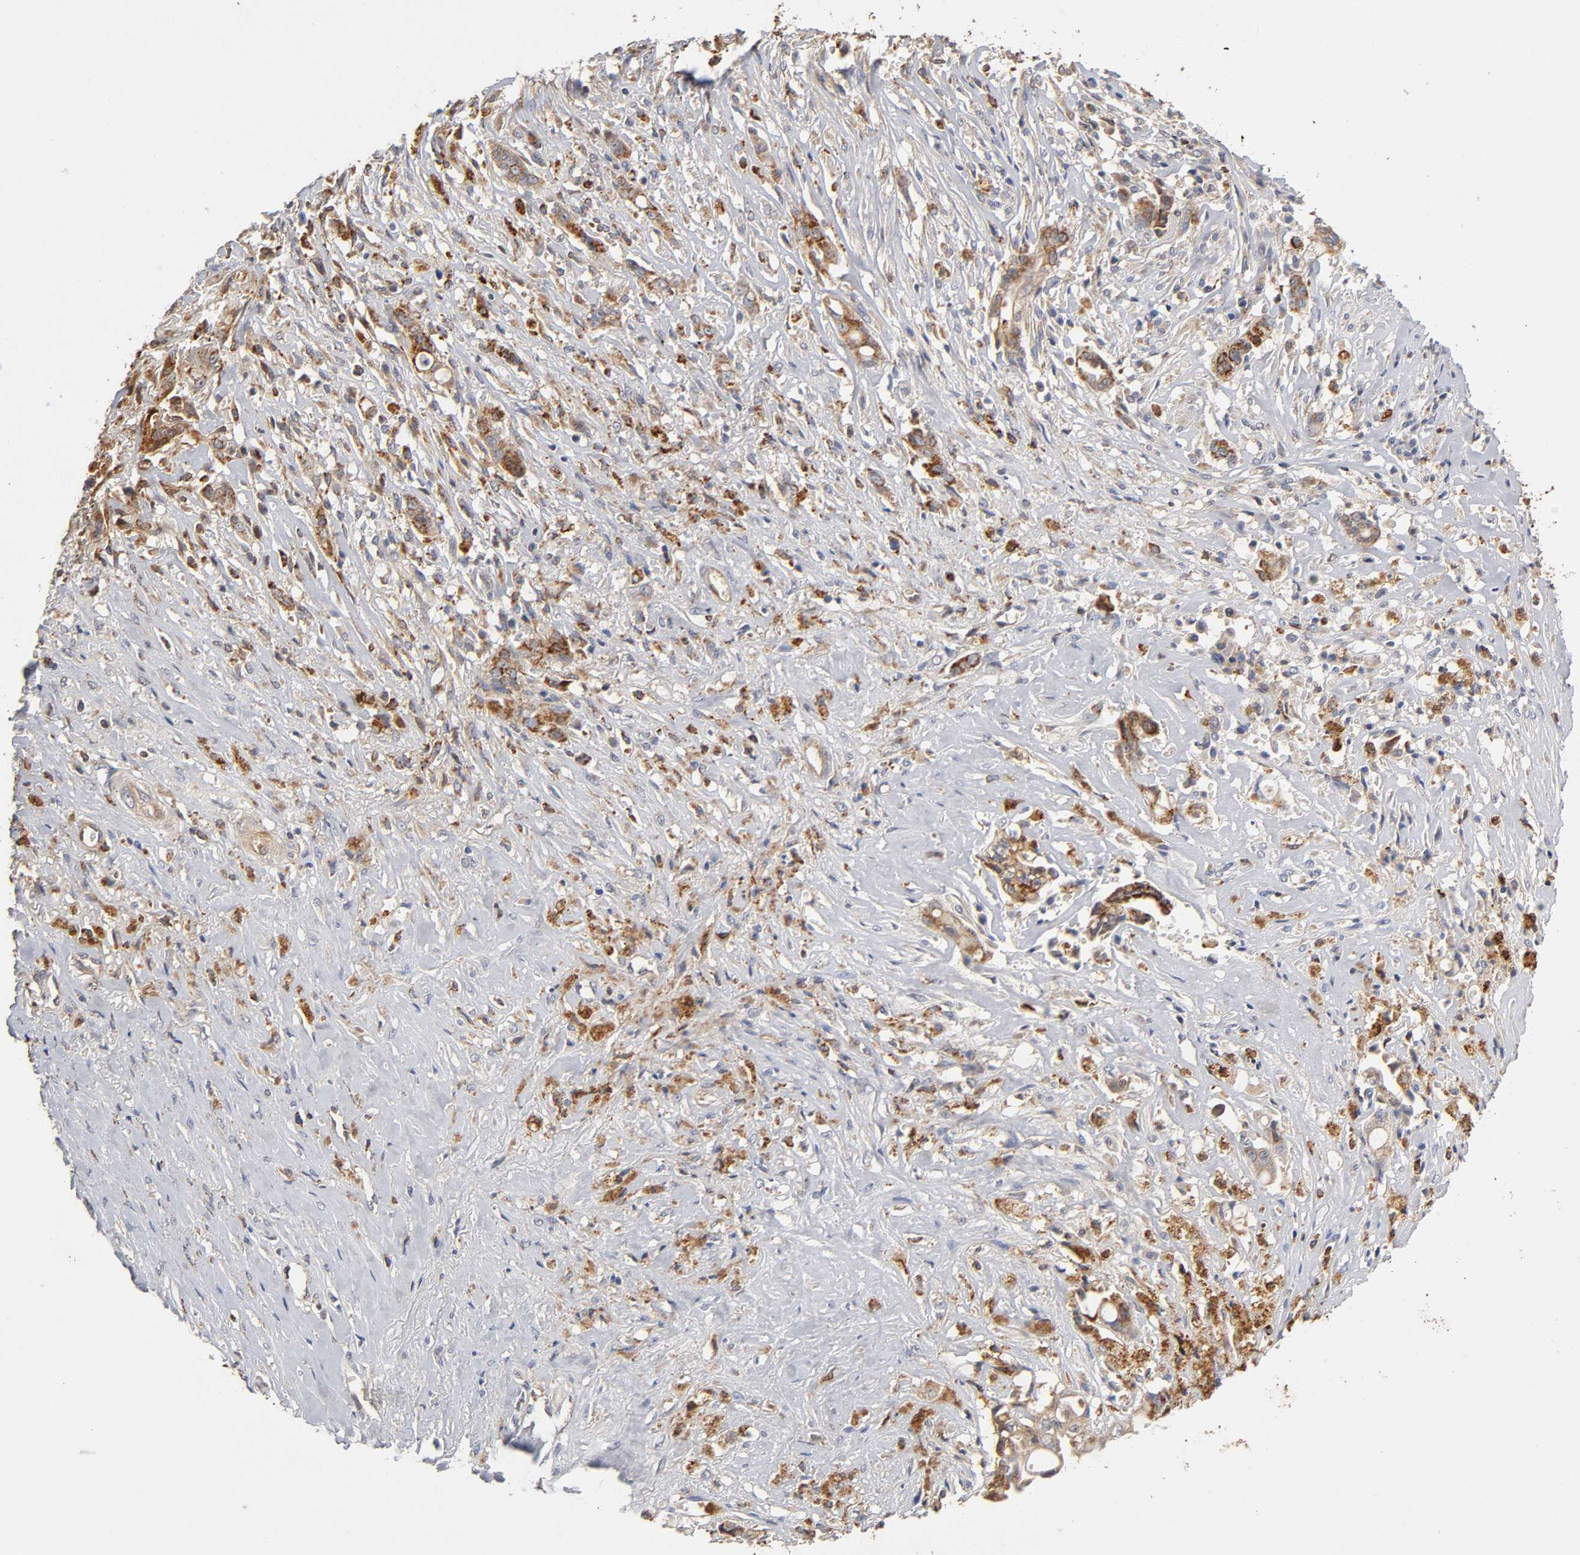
{"staining": {"intensity": "moderate", "quantity": ">75%", "location": "cytoplasmic/membranous"}, "tissue": "liver cancer", "cell_type": "Tumor cells", "image_type": "cancer", "snomed": [{"axis": "morphology", "description": "Cholangiocarcinoma"}, {"axis": "topography", "description": "Liver"}], "caption": "Brown immunohistochemical staining in human liver cholangiocarcinoma exhibits moderate cytoplasmic/membranous staining in about >75% of tumor cells.", "gene": "ISG15", "patient": {"sex": "female", "age": 70}}